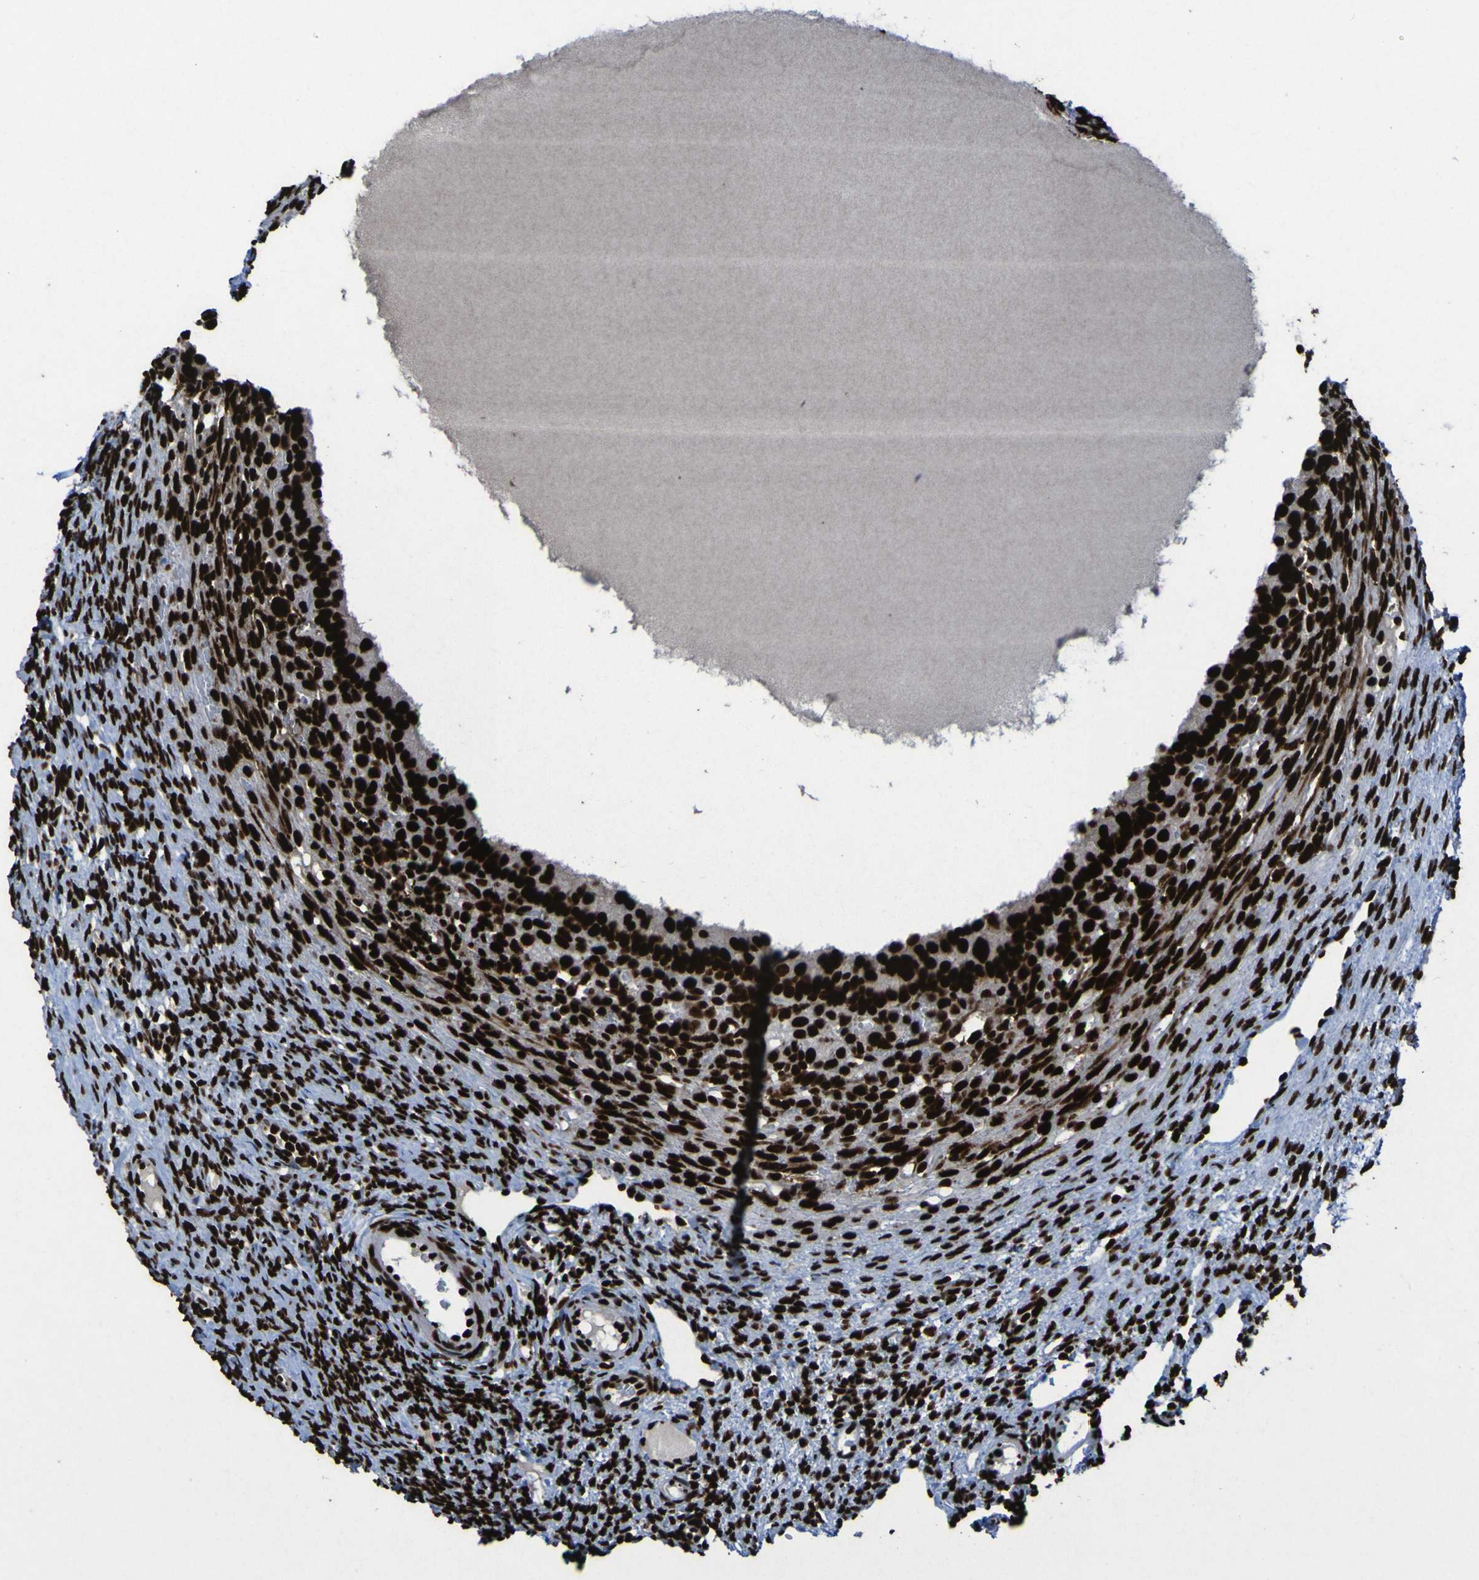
{"staining": {"intensity": "strong", "quantity": ">75%", "location": "nuclear"}, "tissue": "ovary", "cell_type": "Ovarian stroma cells", "image_type": "normal", "snomed": [{"axis": "morphology", "description": "Normal tissue, NOS"}, {"axis": "topography", "description": "Ovary"}], "caption": "This image exhibits IHC staining of benign human ovary, with high strong nuclear expression in about >75% of ovarian stroma cells.", "gene": "NPM1", "patient": {"sex": "female", "age": 33}}